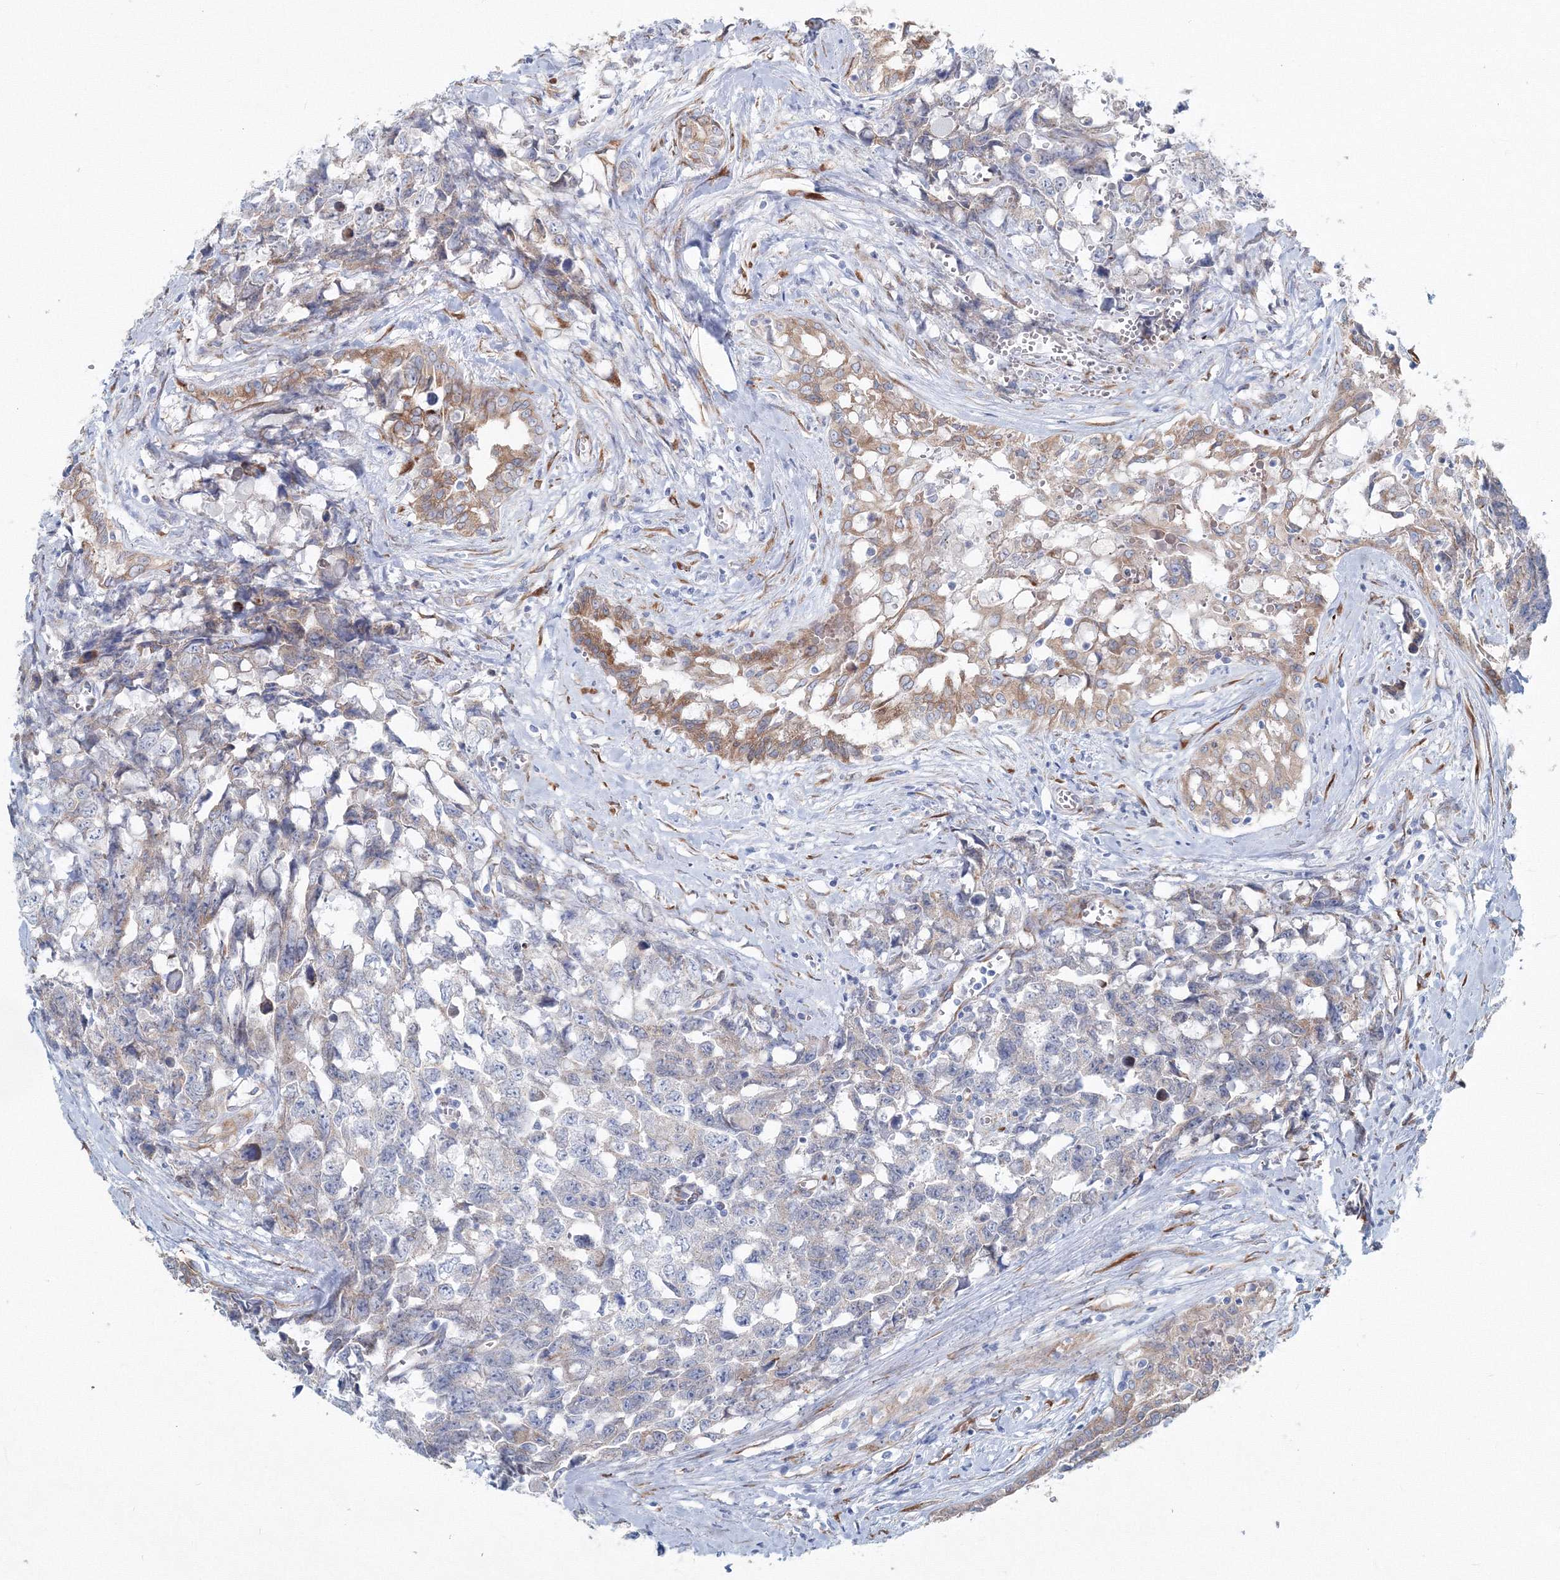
{"staining": {"intensity": "negative", "quantity": "none", "location": "none"}, "tissue": "testis cancer", "cell_type": "Tumor cells", "image_type": "cancer", "snomed": [{"axis": "morphology", "description": "Carcinoma, Embryonal, NOS"}, {"axis": "topography", "description": "Testis"}], "caption": "This is a image of immunohistochemistry staining of embryonal carcinoma (testis), which shows no positivity in tumor cells.", "gene": "RCN1", "patient": {"sex": "male", "age": 31}}